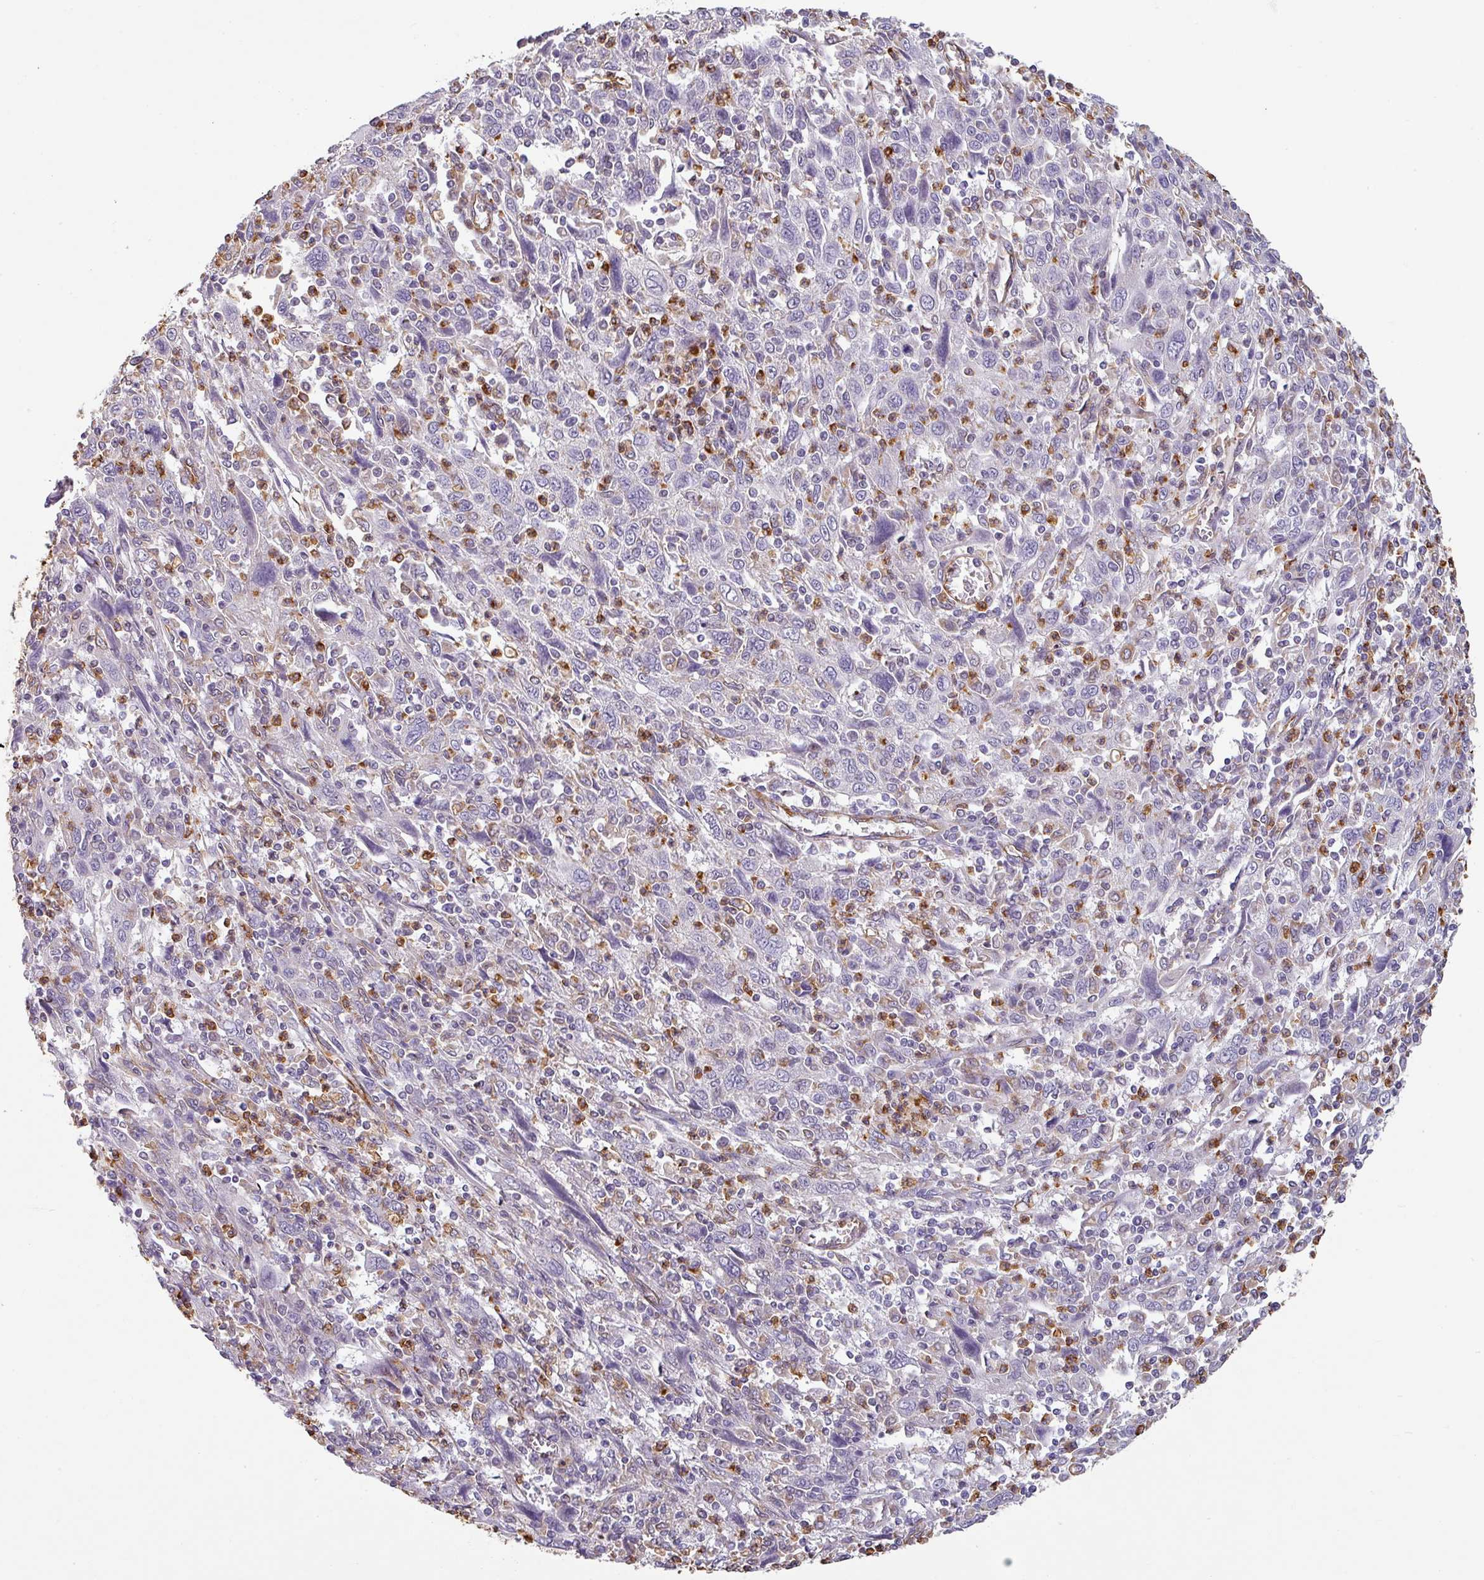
{"staining": {"intensity": "negative", "quantity": "none", "location": "none"}, "tissue": "cervical cancer", "cell_type": "Tumor cells", "image_type": "cancer", "snomed": [{"axis": "morphology", "description": "Squamous cell carcinoma, NOS"}, {"axis": "topography", "description": "Cervix"}], "caption": "The histopathology image reveals no significant expression in tumor cells of cervical squamous cell carcinoma.", "gene": "ZNF280C", "patient": {"sex": "female", "age": 46}}